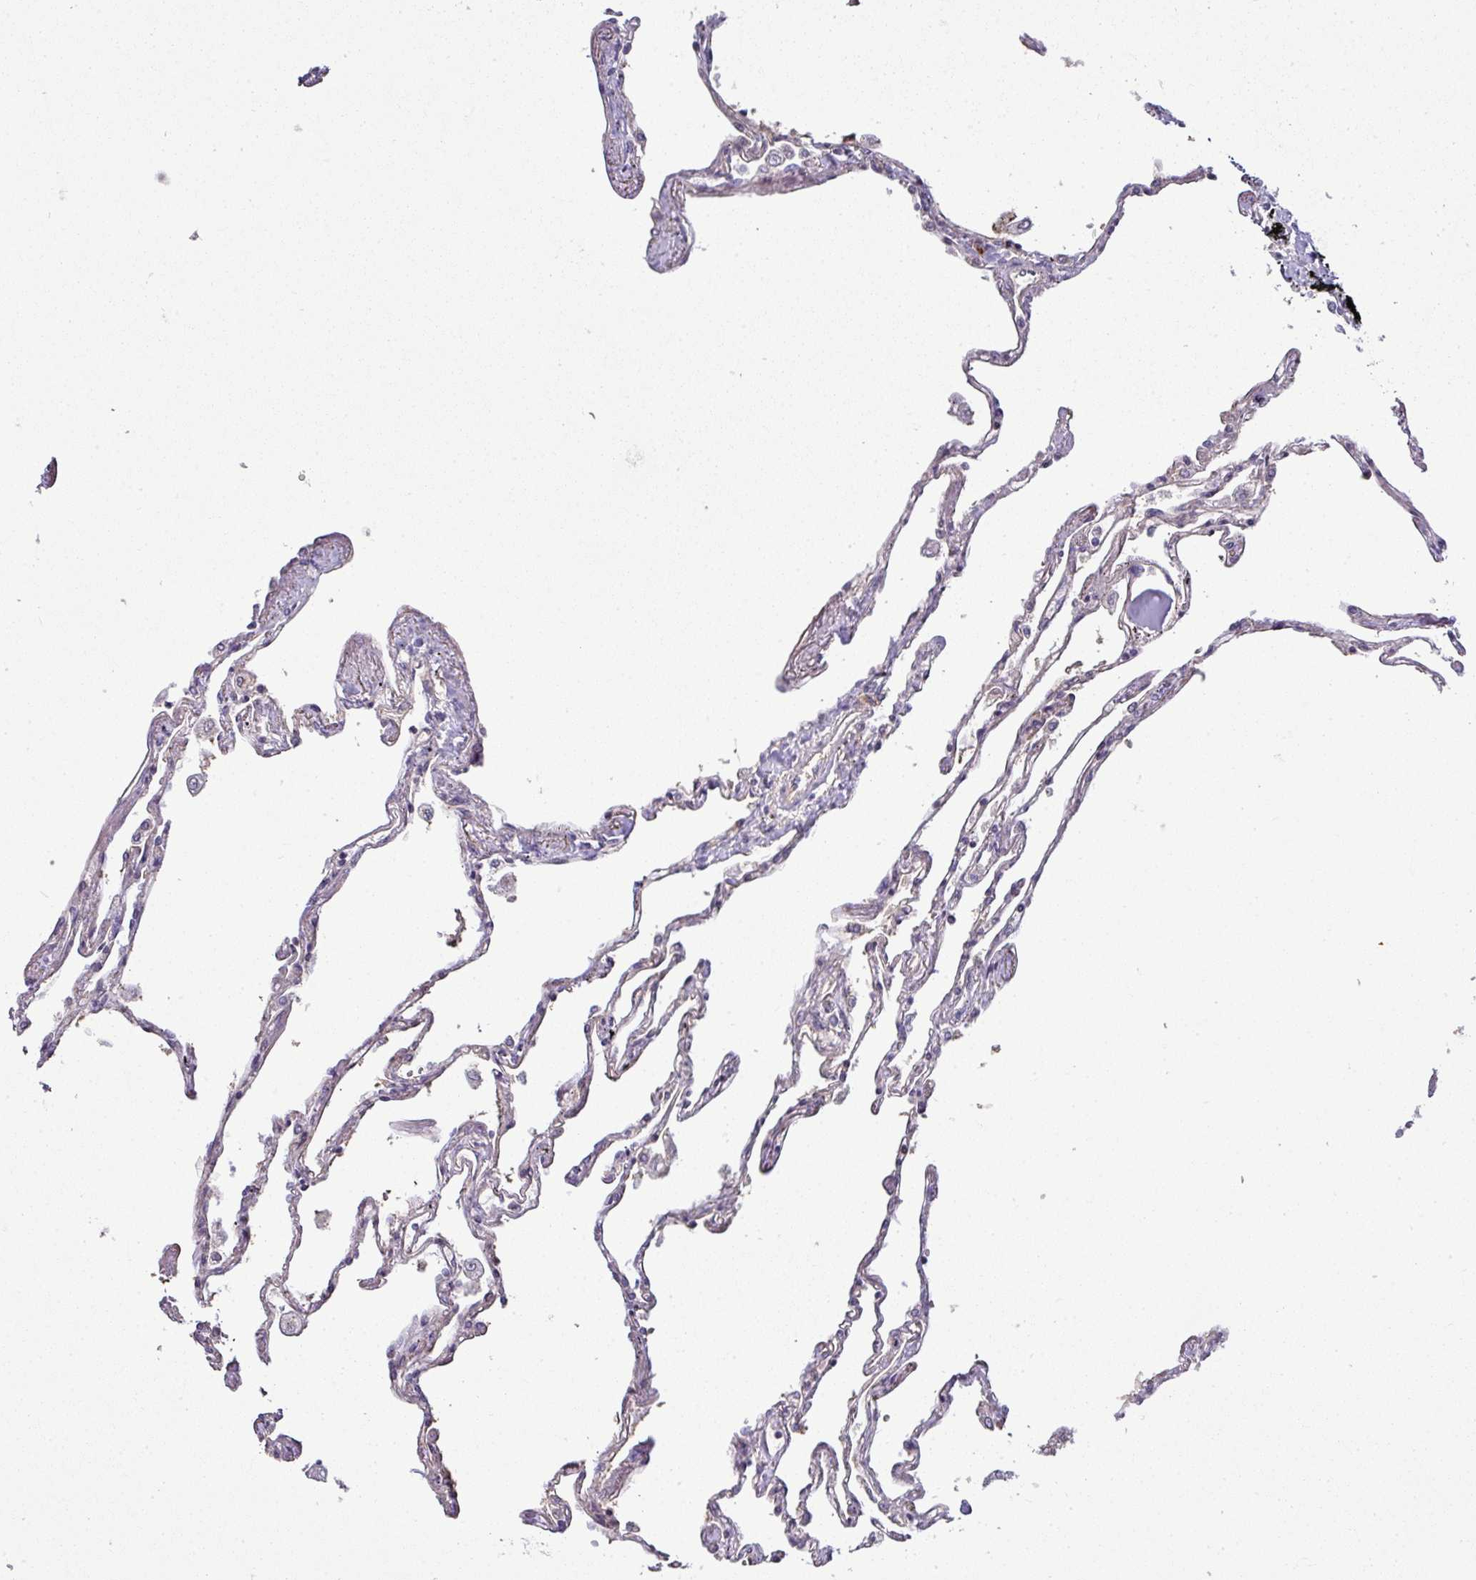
{"staining": {"intensity": "weak", "quantity": "25%-75%", "location": "cytoplasmic/membranous"}, "tissue": "lung", "cell_type": "Alveolar cells", "image_type": "normal", "snomed": [{"axis": "morphology", "description": "Normal tissue, NOS"}, {"axis": "topography", "description": "Lung"}], "caption": "A low amount of weak cytoplasmic/membranous expression is identified in approximately 25%-75% of alveolar cells in normal lung. (IHC, brightfield microscopy, high magnification).", "gene": "TIMMDC1", "patient": {"sex": "female", "age": 67}}